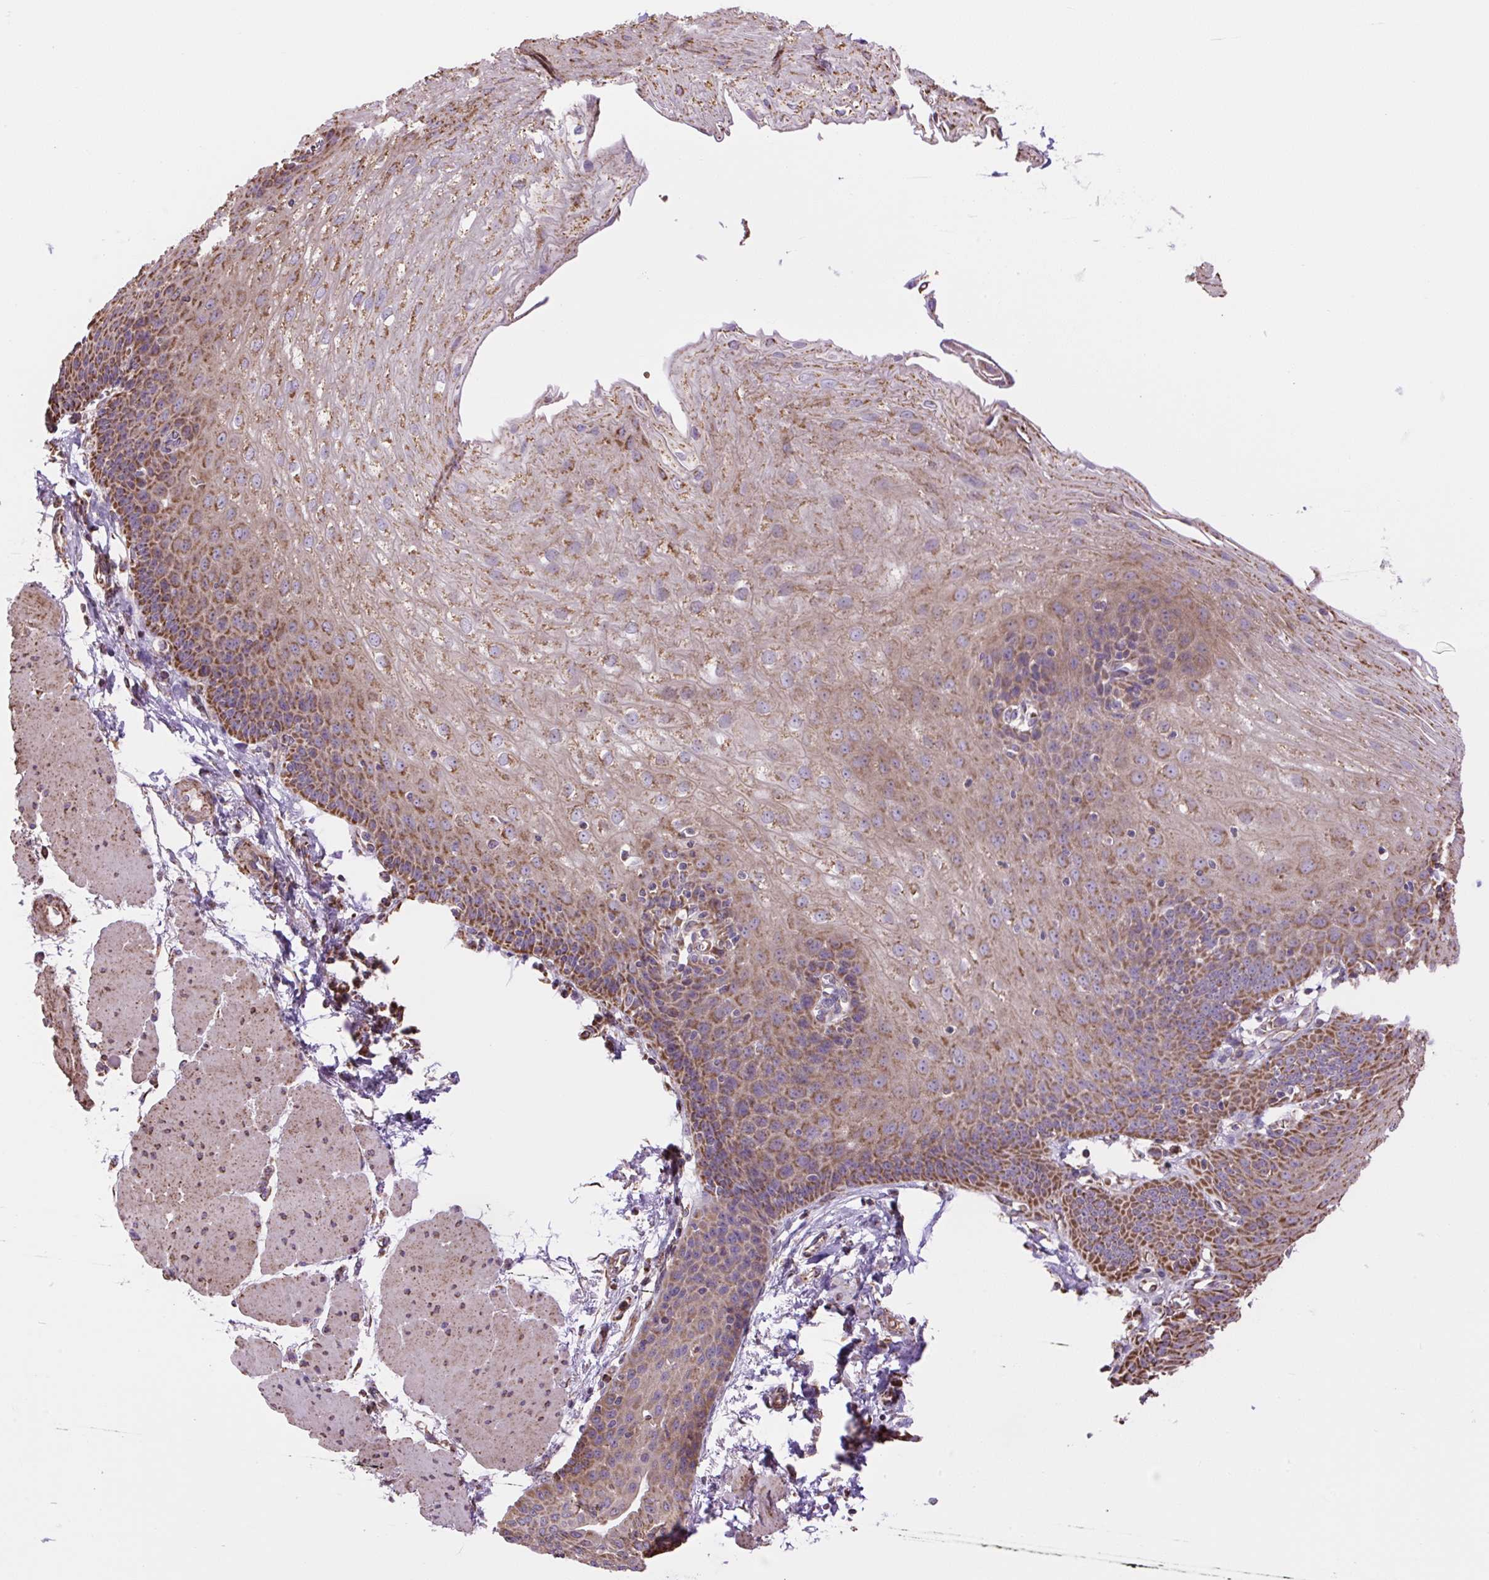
{"staining": {"intensity": "moderate", "quantity": "25%-75%", "location": "cytoplasmic/membranous"}, "tissue": "esophagus", "cell_type": "Squamous epithelial cells", "image_type": "normal", "snomed": [{"axis": "morphology", "description": "Normal tissue, NOS"}, {"axis": "topography", "description": "Esophagus"}], "caption": "Immunohistochemistry (IHC) micrograph of unremarkable human esophagus stained for a protein (brown), which displays medium levels of moderate cytoplasmic/membranous staining in approximately 25%-75% of squamous epithelial cells.", "gene": "PLCG1", "patient": {"sex": "female", "age": 81}}